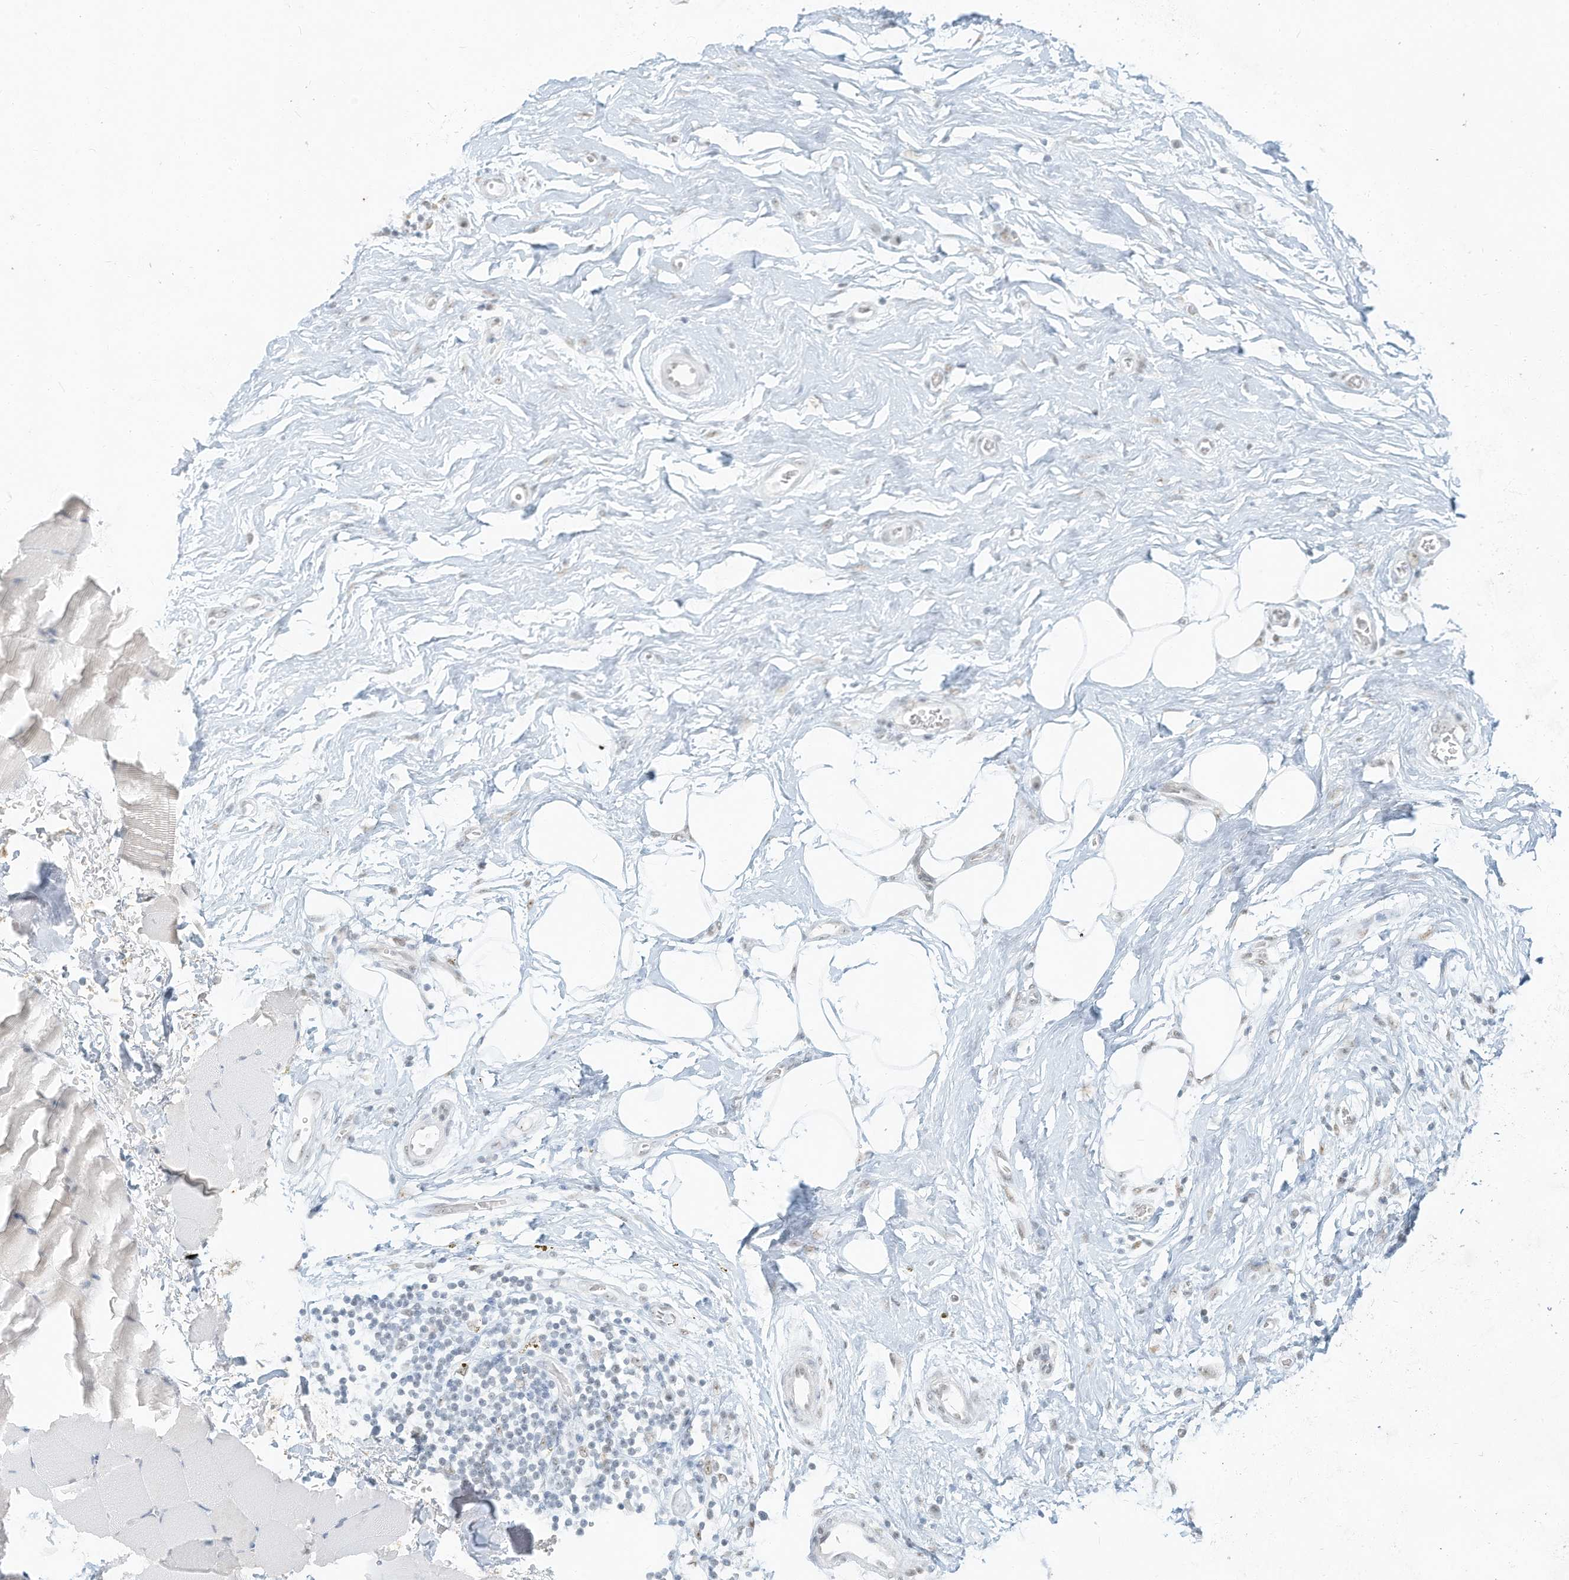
{"staining": {"intensity": "moderate", "quantity": "<25%", "location": "cytoplasmic/membranous"}, "tissue": "adipose tissue", "cell_type": "Adipocytes", "image_type": "normal", "snomed": [{"axis": "morphology", "description": "Normal tissue, NOS"}, {"axis": "morphology", "description": "Adenocarcinoma, NOS"}, {"axis": "topography", "description": "Pancreas"}, {"axis": "topography", "description": "Peripheral nerve tissue"}], "caption": "Immunohistochemical staining of benign adipose tissue displays low levels of moderate cytoplasmic/membranous staining in about <25% of adipocytes.", "gene": "PGC", "patient": {"sex": "male", "age": 59}}